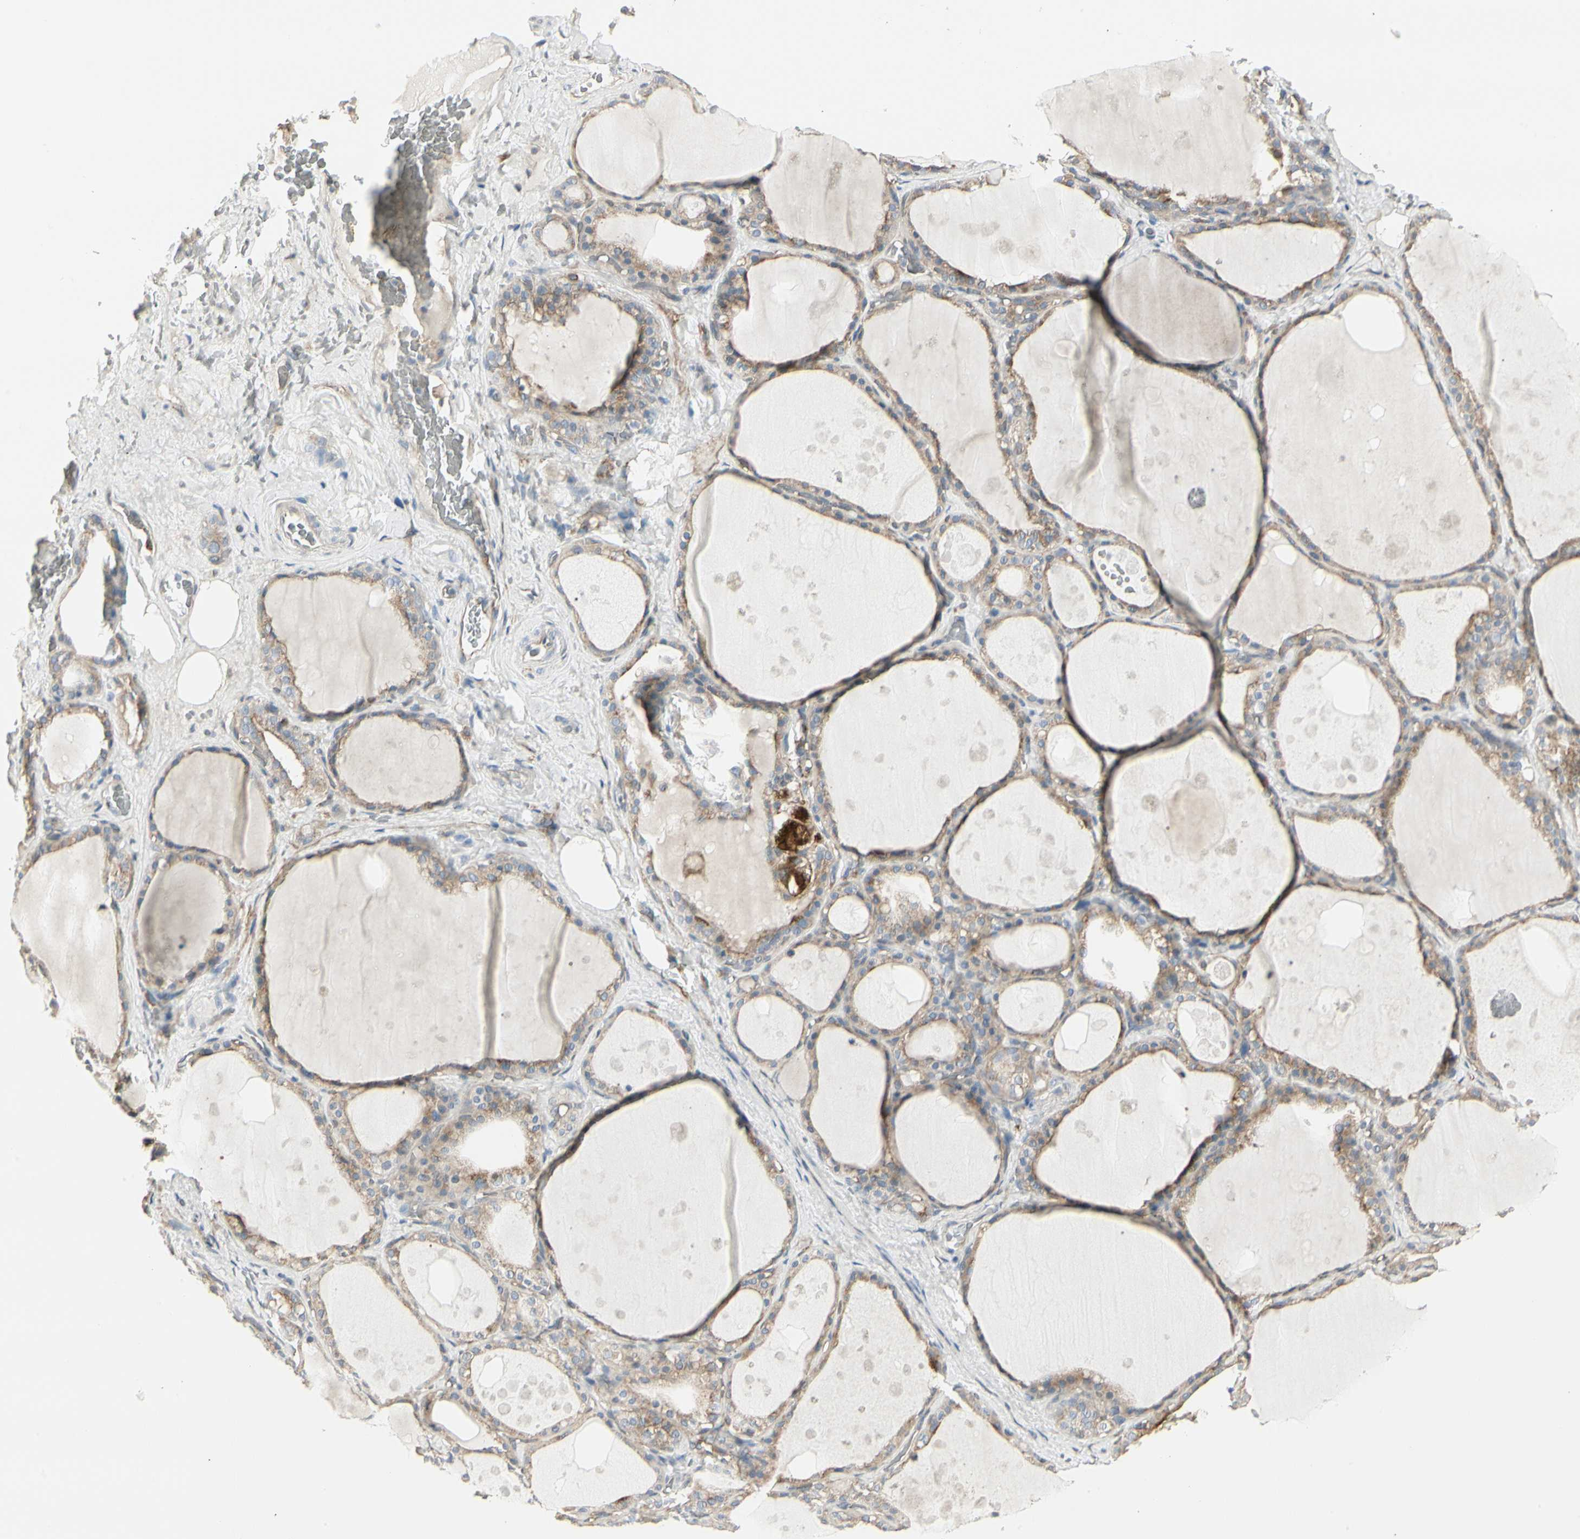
{"staining": {"intensity": "moderate", "quantity": ">75%", "location": "cytoplasmic/membranous"}, "tissue": "thyroid gland", "cell_type": "Glandular cells", "image_type": "normal", "snomed": [{"axis": "morphology", "description": "Normal tissue, NOS"}, {"axis": "topography", "description": "Thyroid gland"}], "caption": "An IHC photomicrograph of benign tissue is shown. Protein staining in brown labels moderate cytoplasmic/membranous positivity in thyroid gland within glandular cells.", "gene": "ATP6V1B2", "patient": {"sex": "male", "age": 61}}